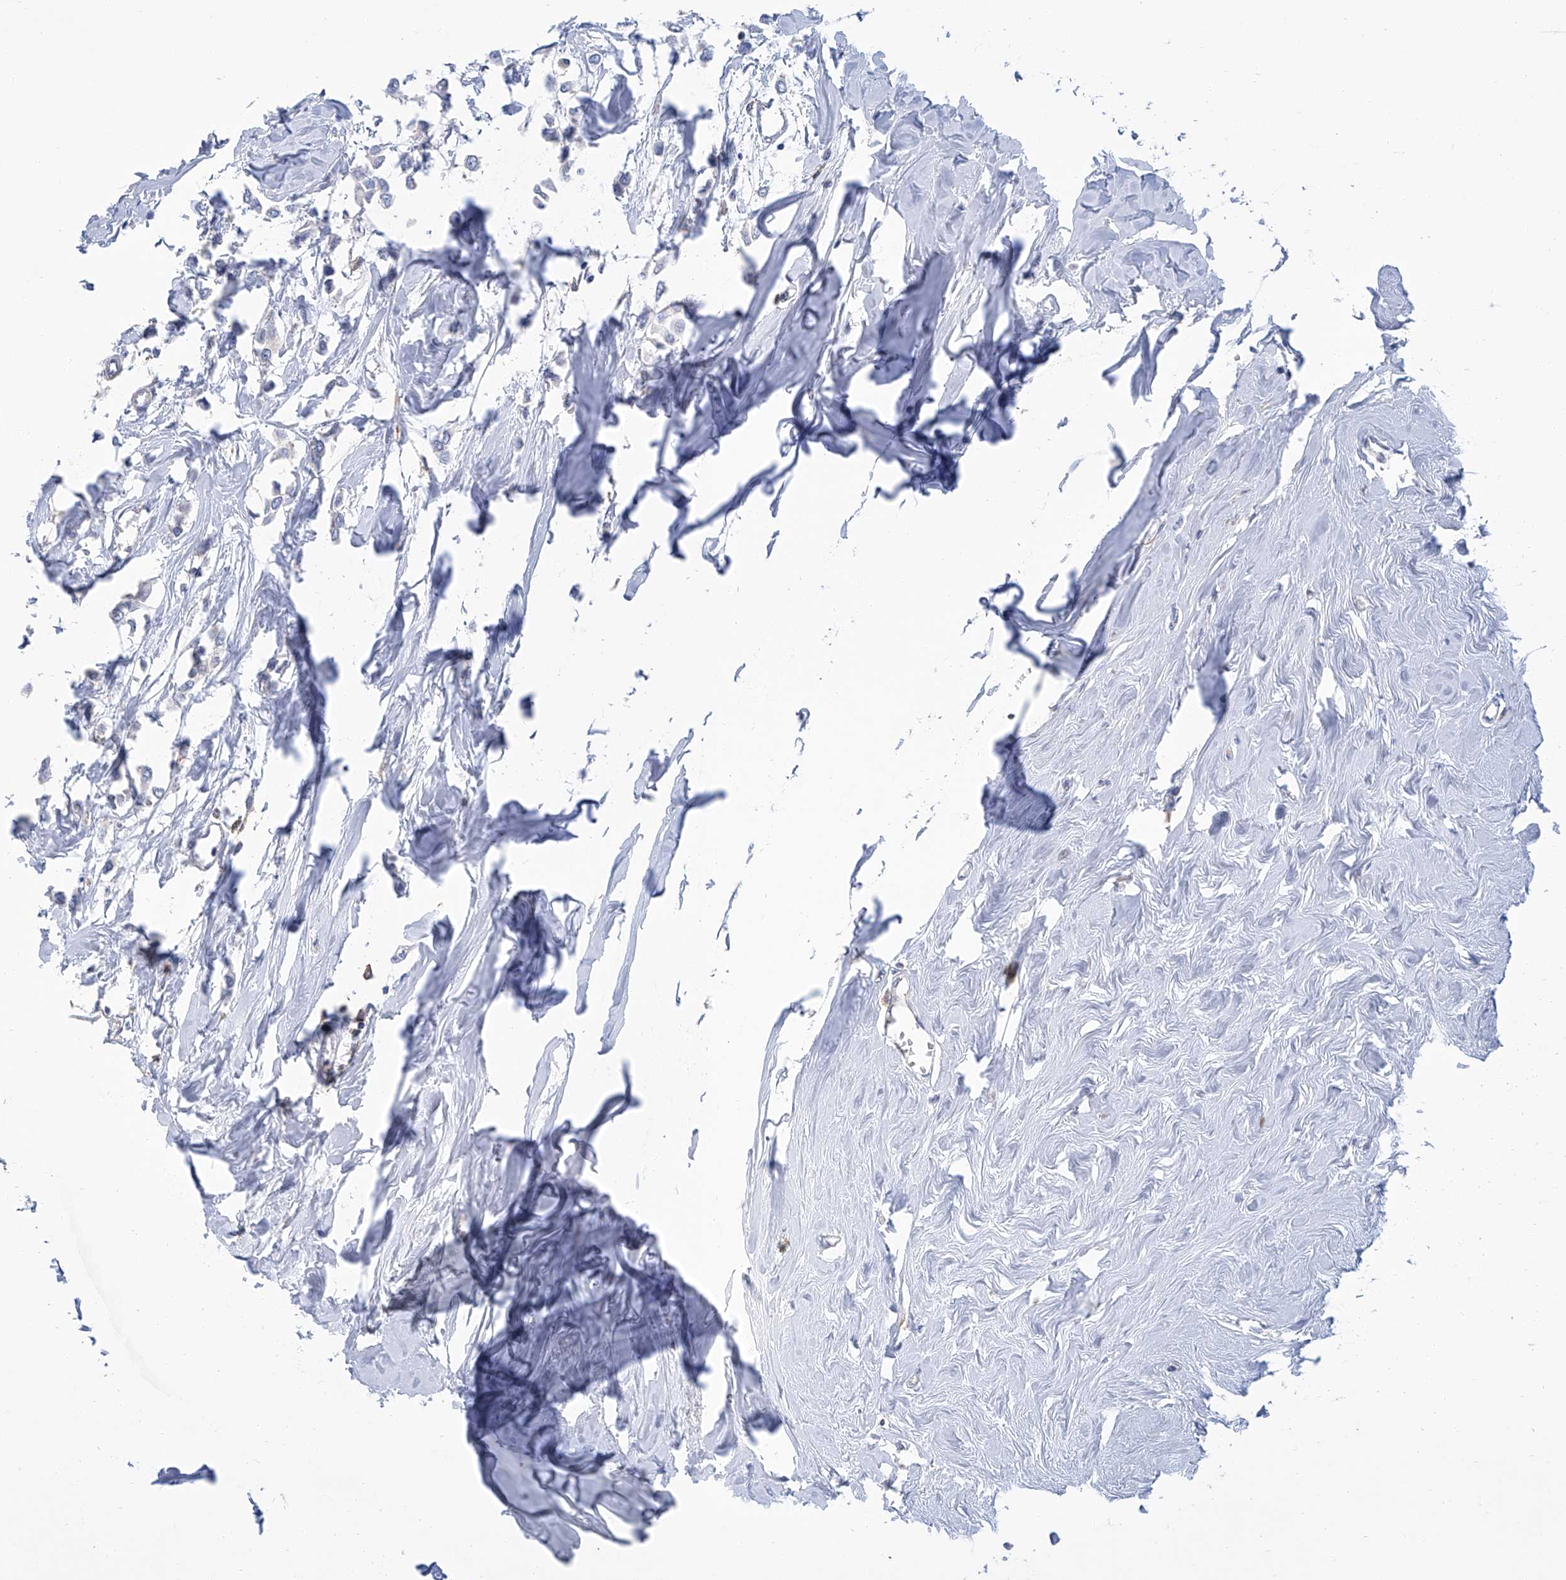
{"staining": {"intensity": "negative", "quantity": "none", "location": "none"}, "tissue": "breast cancer", "cell_type": "Tumor cells", "image_type": "cancer", "snomed": [{"axis": "morphology", "description": "Lobular carcinoma"}, {"axis": "topography", "description": "Breast"}], "caption": "Histopathology image shows no significant protein expression in tumor cells of breast cancer. (DAB (3,3'-diaminobenzidine) immunohistochemistry (IHC), high magnification).", "gene": "GPT", "patient": {"sex": "female", "age": 51}}